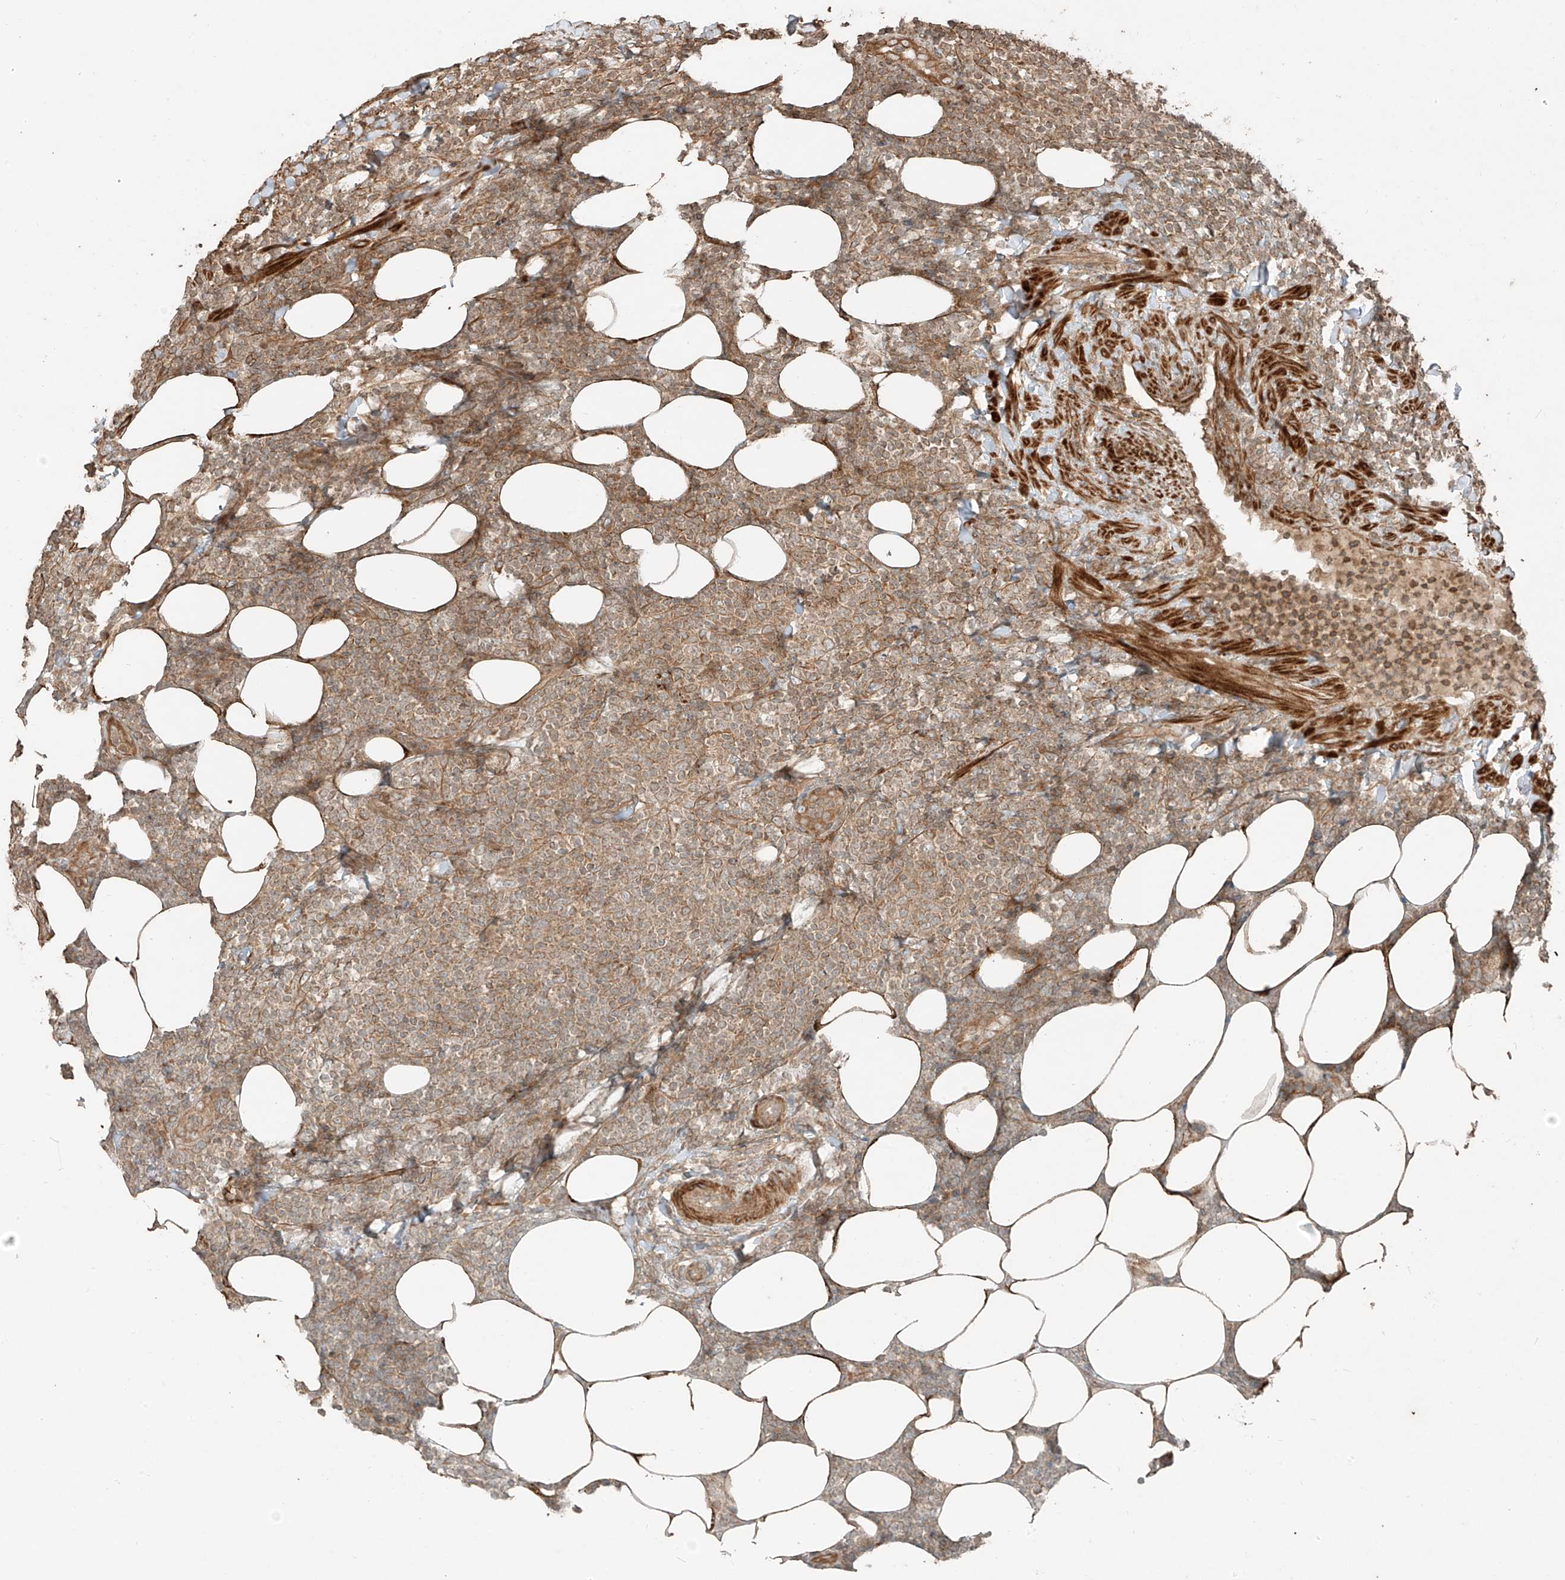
{"staining": {"intensity": "weak", "quantity": ">75%", "location": "cytoplasmic/membranous"}, "tissue": "lymphoma", "cell_type": "Tumor cells", "image_type": "cancer", "snomed": [{"axis": "morphology", "description": "Malignant lymphoma, non-Hodgkin's type, Low grade"}, {"axis": "topography", "description": "Lymph node"}], "caption": "A low amount of weak cytoplasmic/membranous expression is identified in about >75% of tumor cells in malignant lymphoma, non-Hodgkin's type (low-grade) tissue.", "gene": "ANKZF1", "patient": {"sex": "male", "age": 66}}